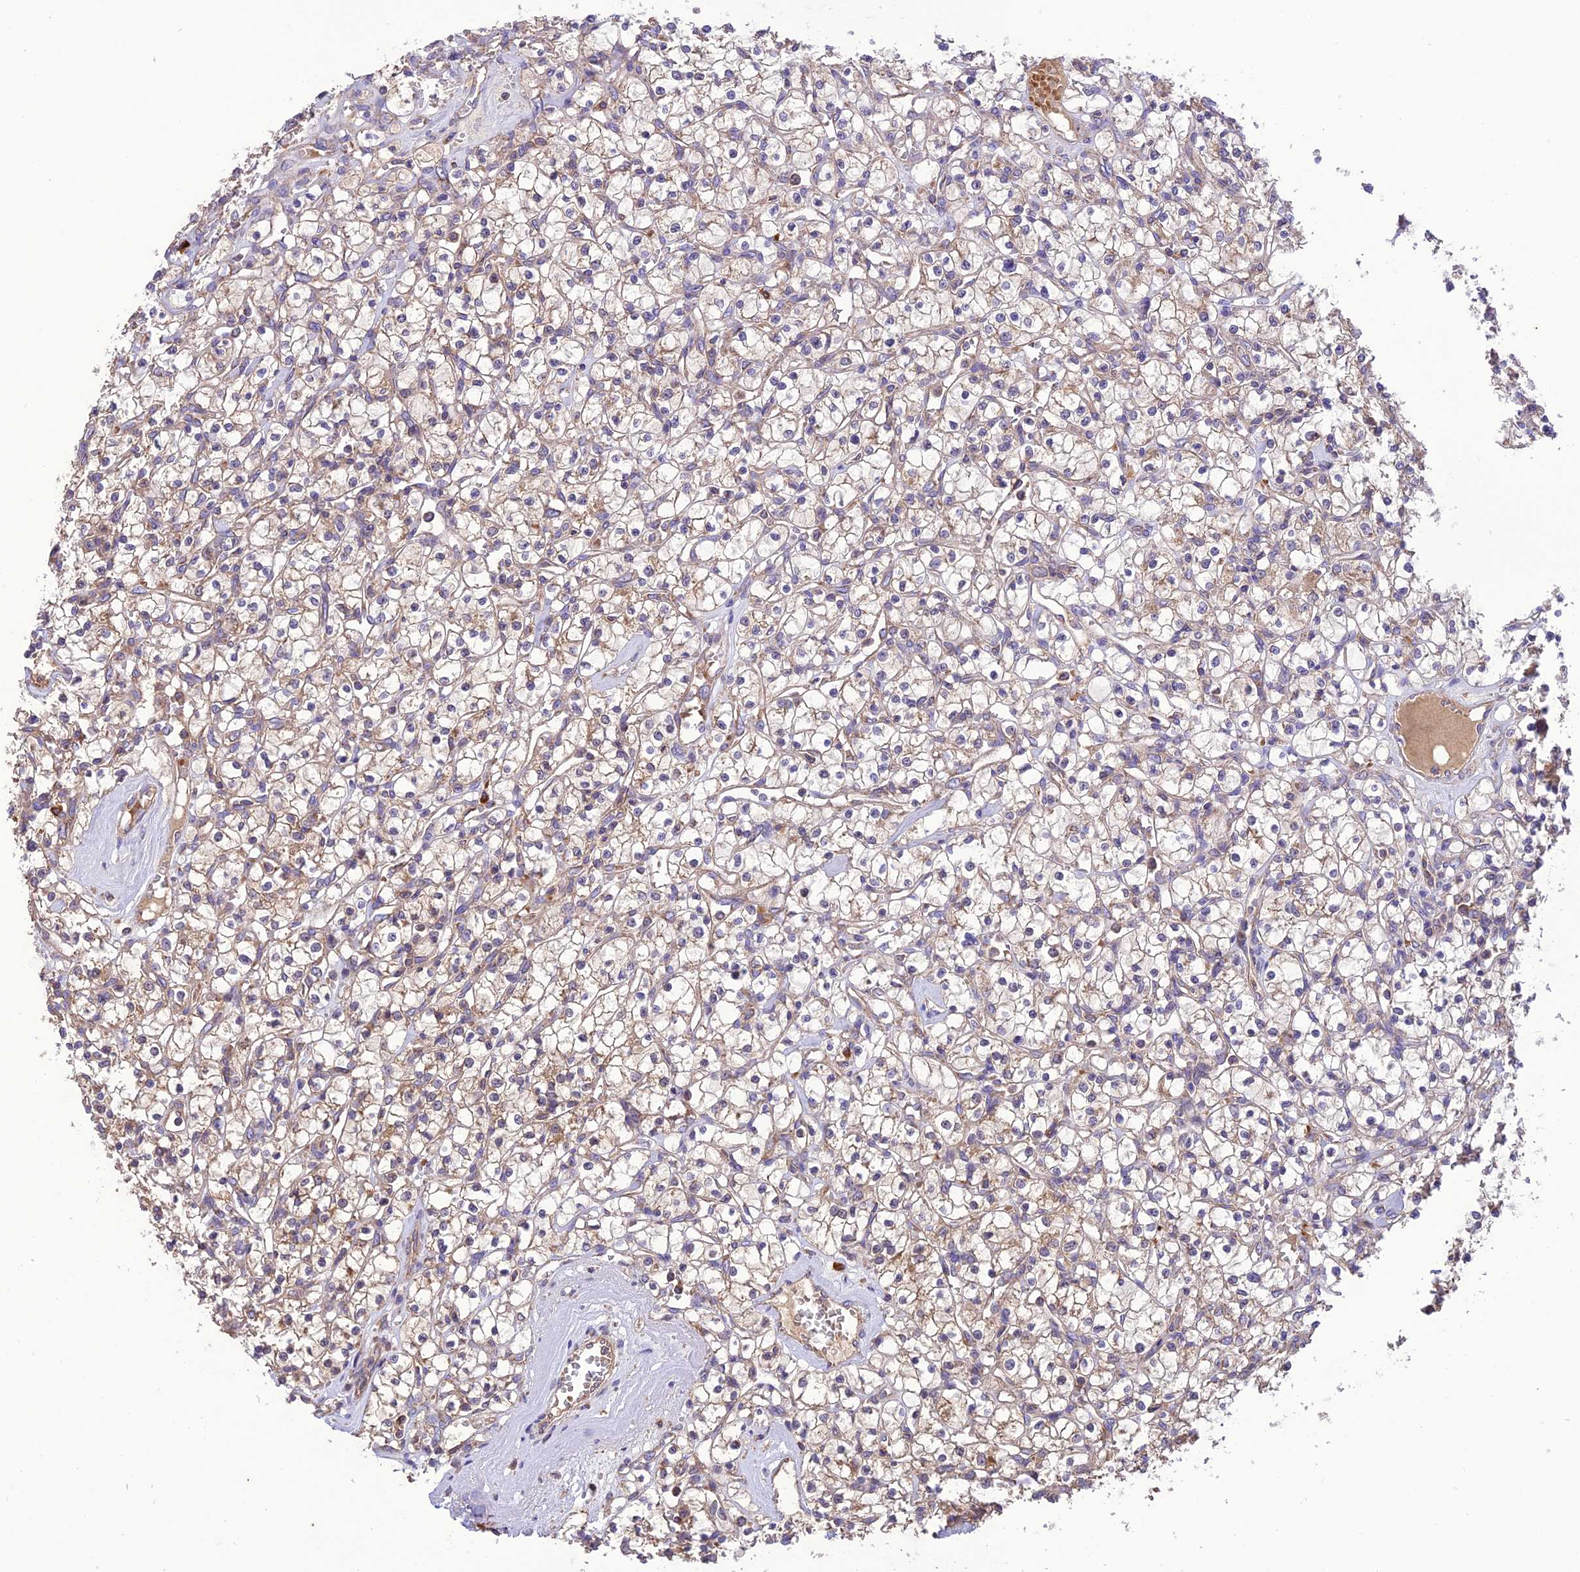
{"staining": {"intensity": "weak", "quantity": ">75%", "location": "cytoplasmic/membranous"}, "tissue": "renal cancer", "cell_type": "Tumor cells", "image_type": "cancer", "snomed": [{"axis": "morphology", "description": "Adenocarcinoma, NOS"}, {"axis": "topography", "description": "Kidney"}], "caption": "The image displays a brown stain indicating the presence of a protein in the cytoplasmic/membranous of tumor cells in adenocarcinoma (renal).", "gene": "NDUFAF1", "patient": {"sex": "female", "age": 59}}